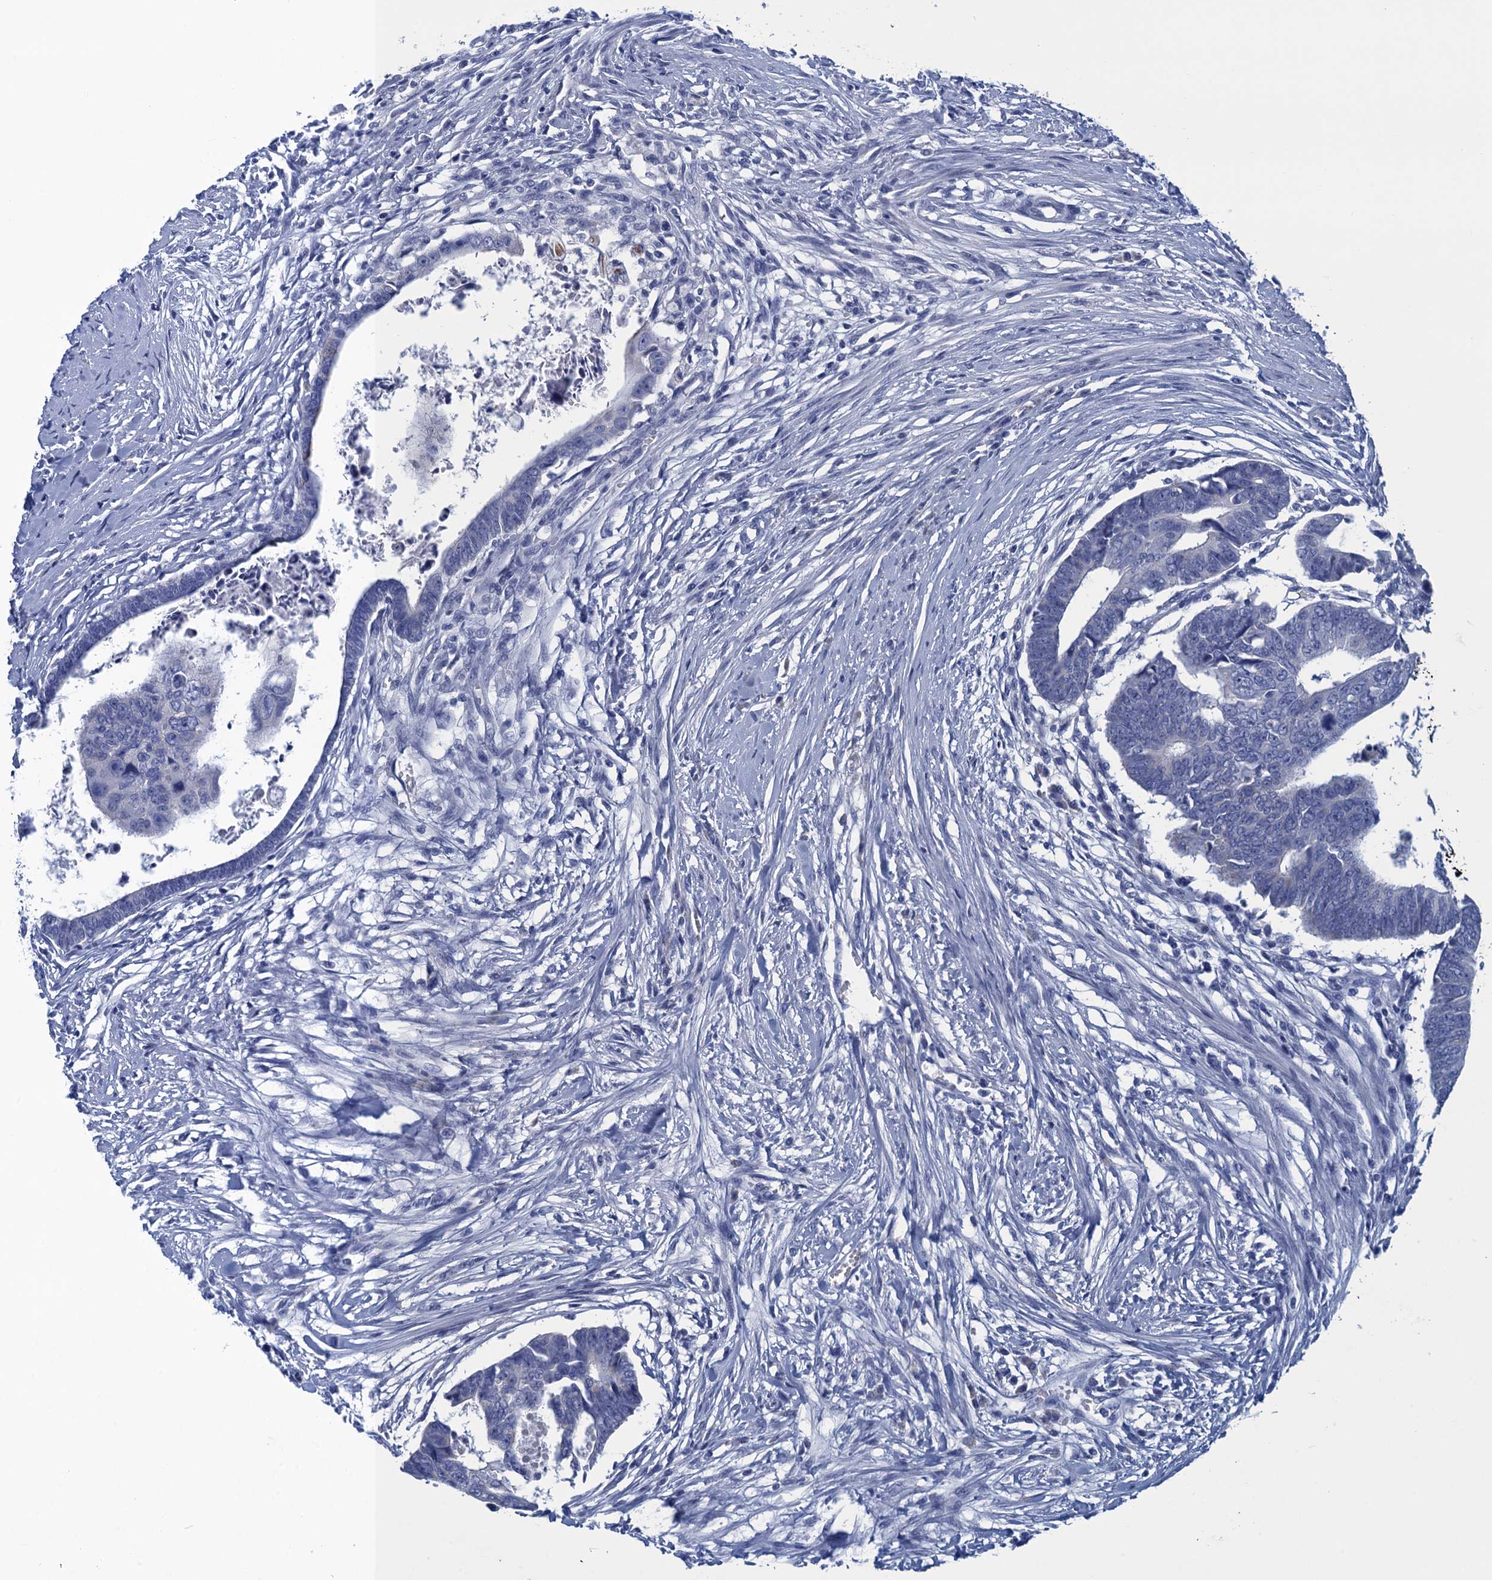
{"staining": {"intensity": "negative", "quantity": "none", "location": "none"}, "tissue": "colorectal cancer", "cell_type": "Tumor cells", "image_type": "cancer", "snomed": [{"axis": "morphology", "description": "Adenocarcinoma, NOS"}, {"axis": "topography", "description": "Rectum"}], "caption": "Tumor cells are negative for protein expression in human adenocarcinoma (colorectal).", "gene": "SCEL", "patient": {"sex": "female", "age": 65}}